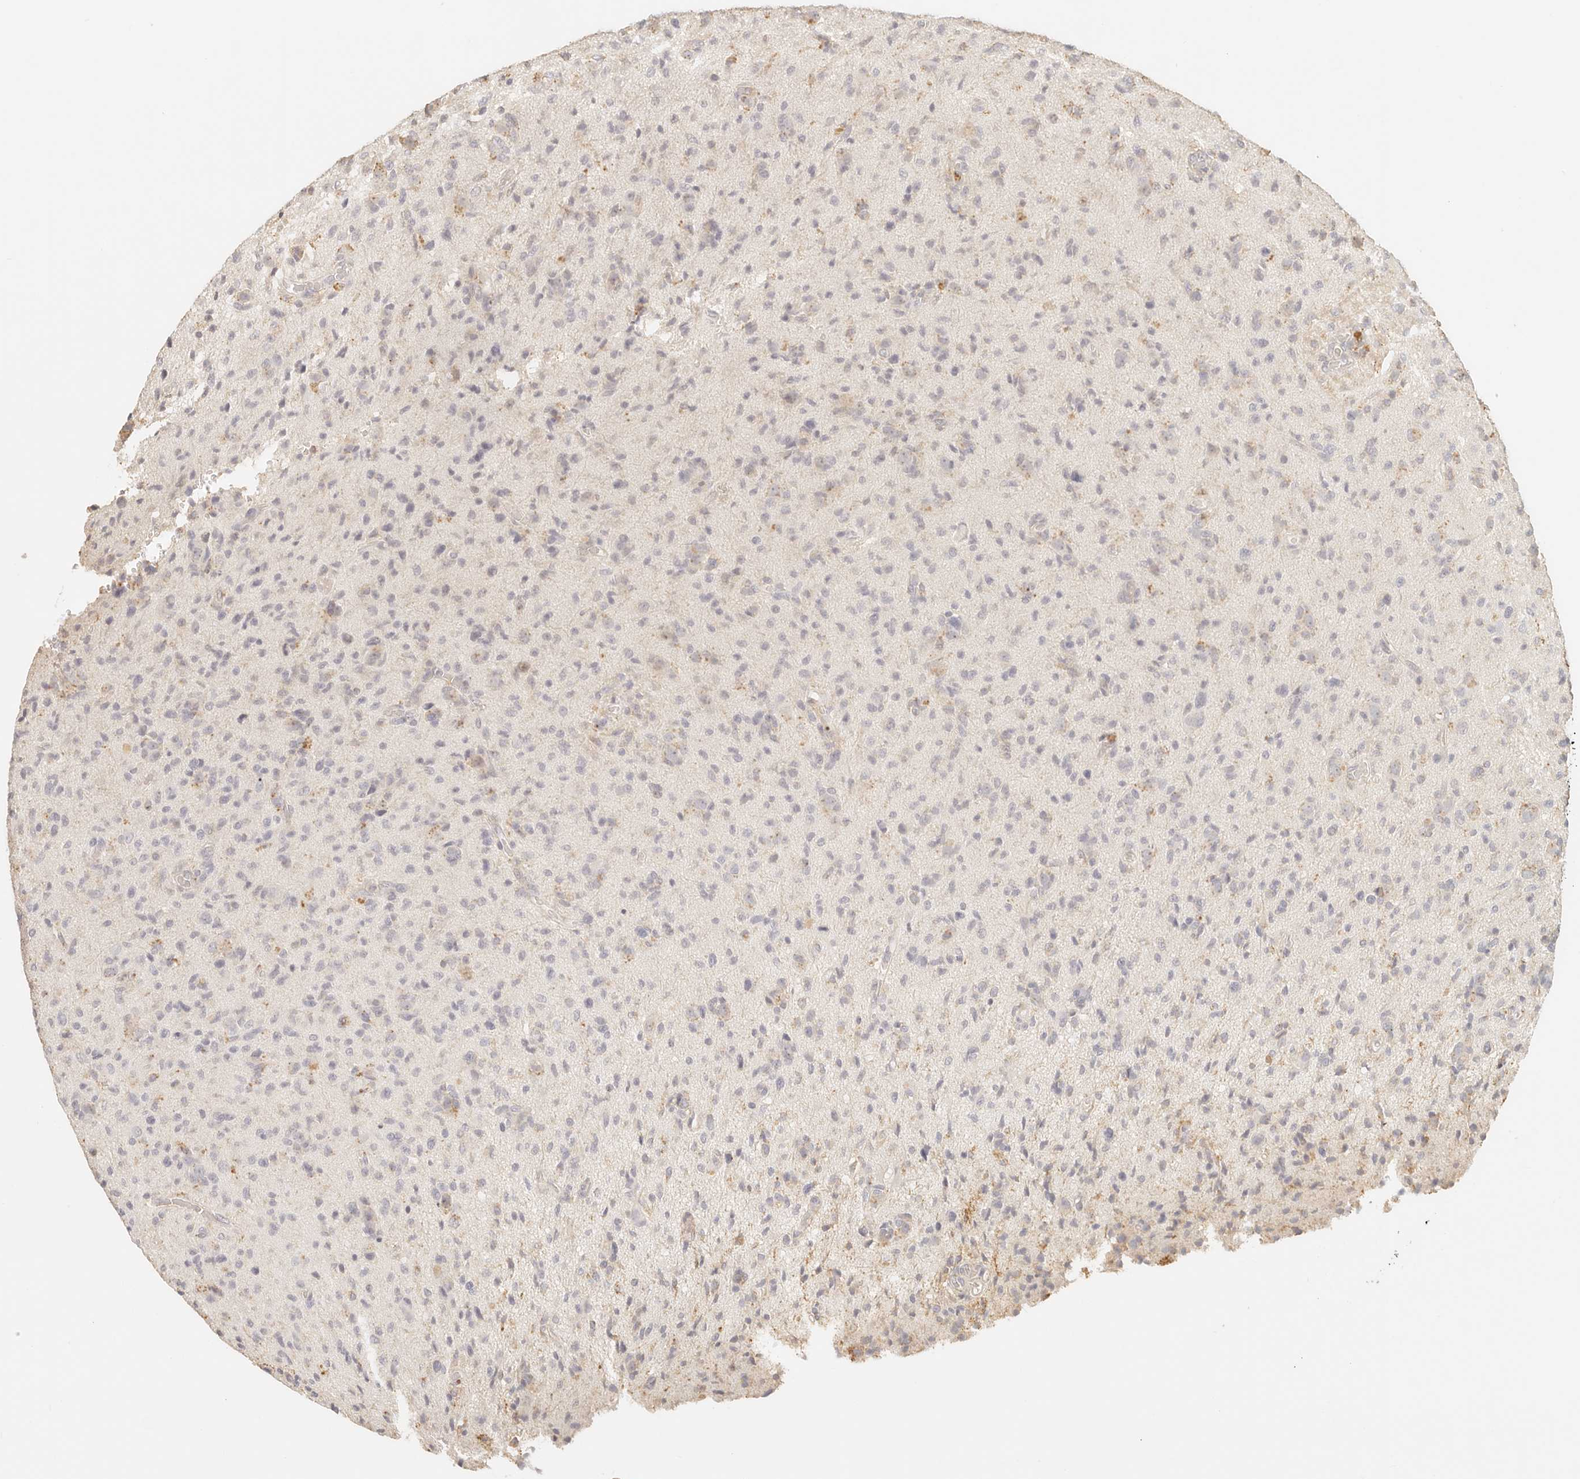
{"staining": {"intensity": "weak", "quantity": "<25%", "location": "cytoplasmic/membranous"}, "tissue": "glioma", "cell_type": "Tumor cells", "image_type": "cancer", "snomed": [{"axis": "morphology", "description": "Glioma, malignant, High grade"}, {"axis": "topography", "description": "Brain"}], "caption": "An image of glioma stained for a protein demonstrates no brown staining in tumor cells.", "gene": "CNMD", "patient": {"sex": "female", "age": 57}}